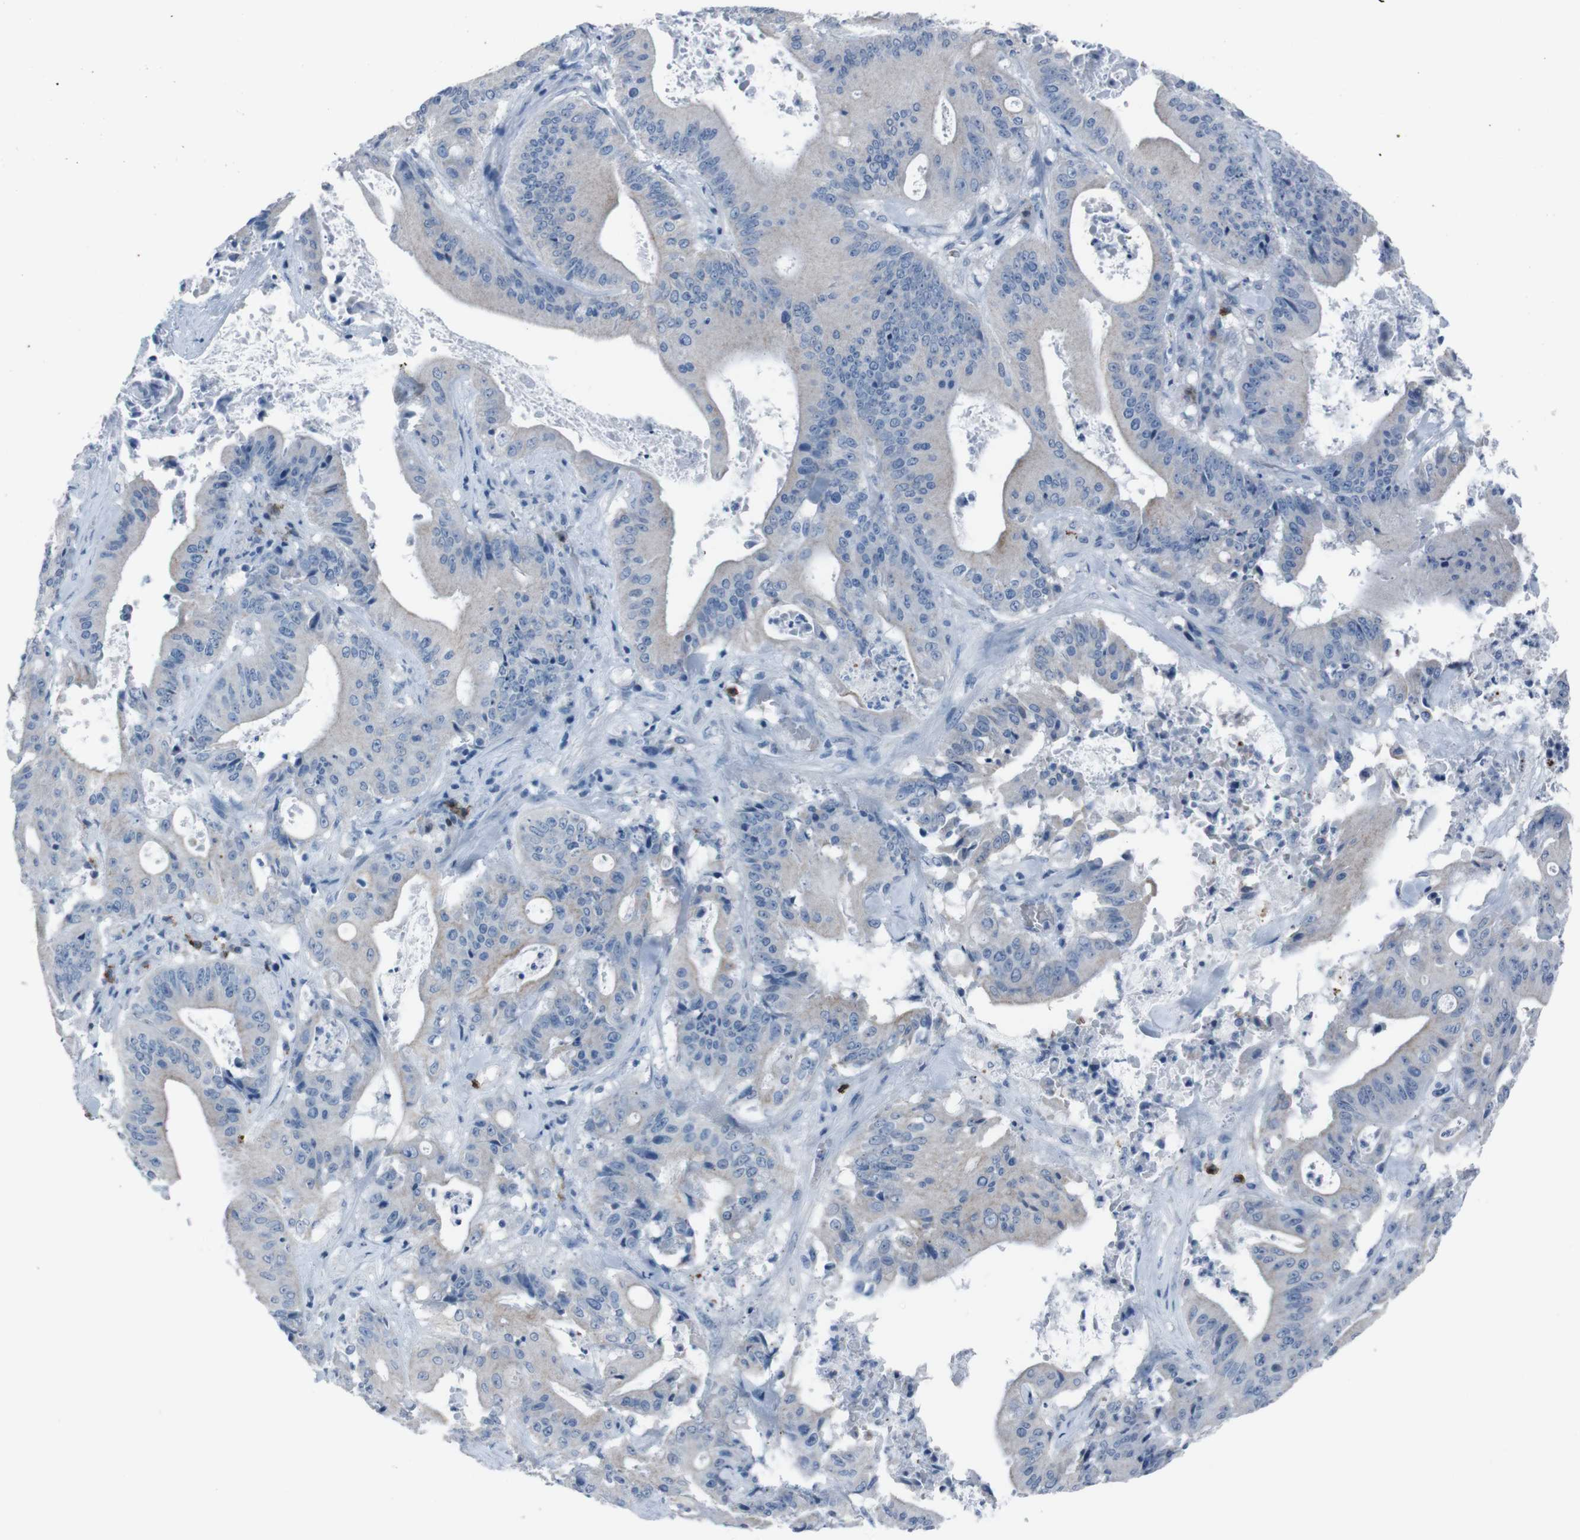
{"staining": {"intensity": "negative", "quantity": "none", "location": "none"}, "tissue": "pancreatic cancer", "cell_type": "Tumor cells", "image_type": "cancer", "snomed": [{"axis": "morphology", "description": "Normal tissue, NOS"}, {"axis": "topography", "description": "Lymph node"}], "caption": "DAB (3,3'-diaminobenzidine) immunohistochemical staining of human pancreatic cancer shows no significant staining in tumor cells.", "gene": "ST6GAL1", "patient": {"sex": "male", "age": 62}}